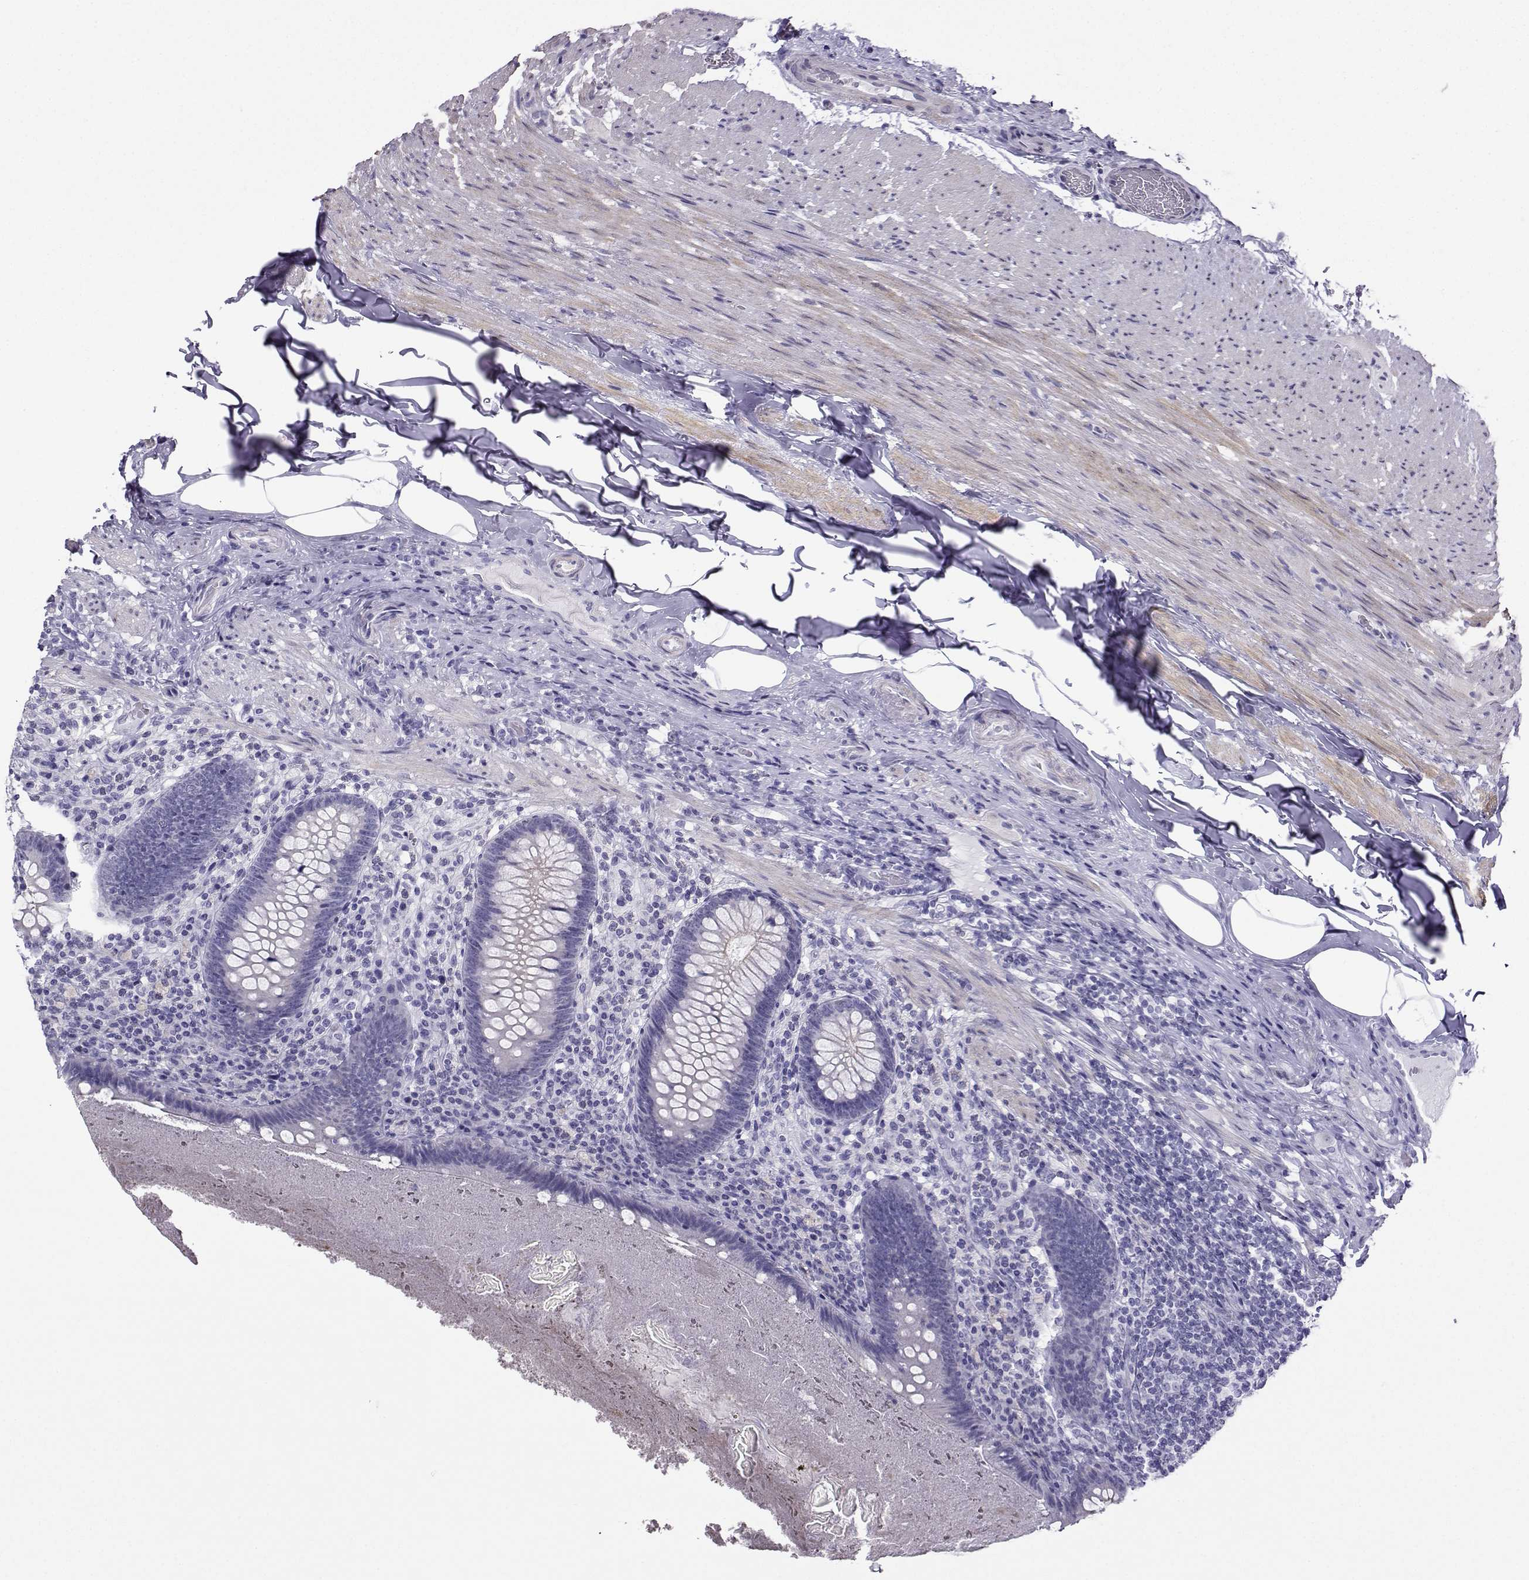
{"staining": {"intensity": "negative", "quantity": "none", "location": "none"}, "tissue": "appendix", "cell_type": "Glandular cells", "image_type": "normal", "snomed": [{"axis": "morphology", "description": "Normal tissue, NOS"}, {"axis": "topography", "description": "Appendix"}], "caption": "Immunohistochemistry (IHC) micrograph of benign appendix: appendix stained with DAB demonstrates no significant protein positivity in glandular cells.", "gene": "KIF17", "patient": {"sex": "male", "age": 47}}